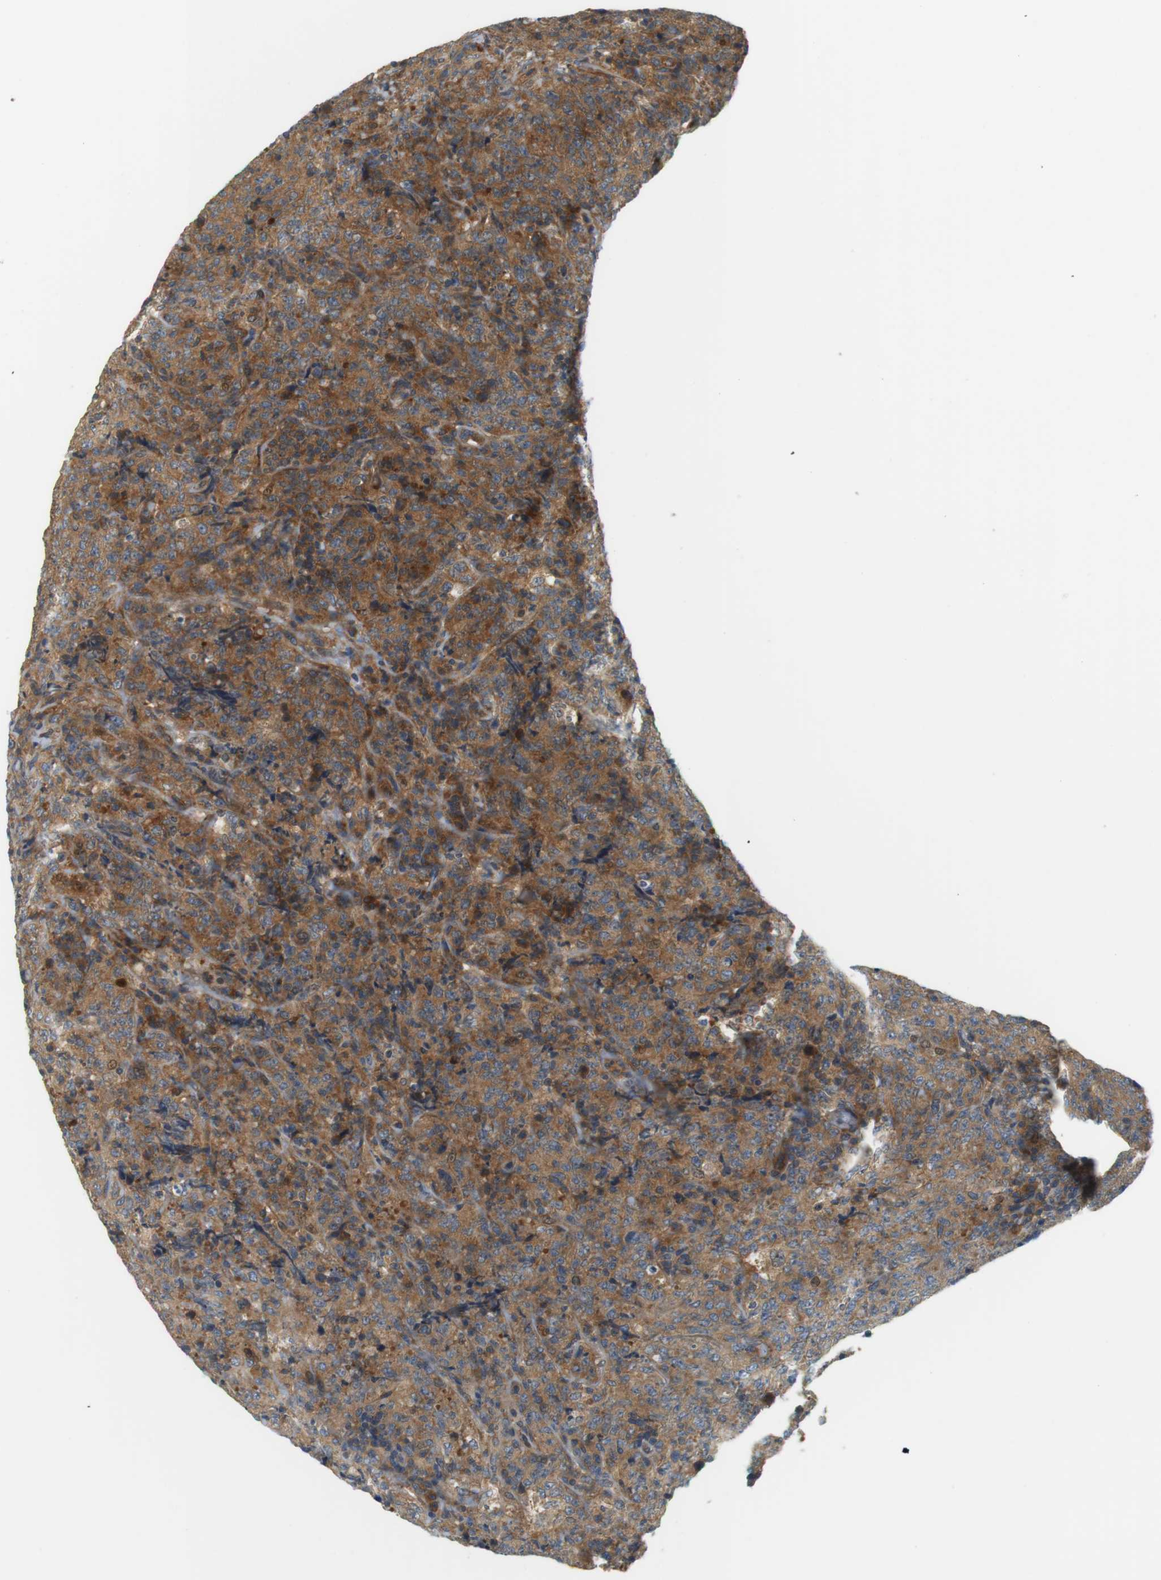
{"staining": {"intensity": "moderate", "quantity": ">75%", "location": "cytoplasmic/membranous"}, "tissue": "lymphoma", "cell_type": "Tumor cells", "image_type": "cancer", "snomed": [{"axis": "morphology", "description": "Malignant lymphoma, non-Hodgkin's type, High grade"}, {"axis": "topography", "description": "Tonsil"}], "caption": "DAB (3,3'-diaminobenzidine) immunohistochemical staining of malignant lymphoma, non-Hodgkin's type (high-grade) exhibits moderate cytoplasmic/membranous protein expression in about >75% of tumor cells.", "gene": "SH3GLB1", "patient": {"sex": "female", "age": 36}}